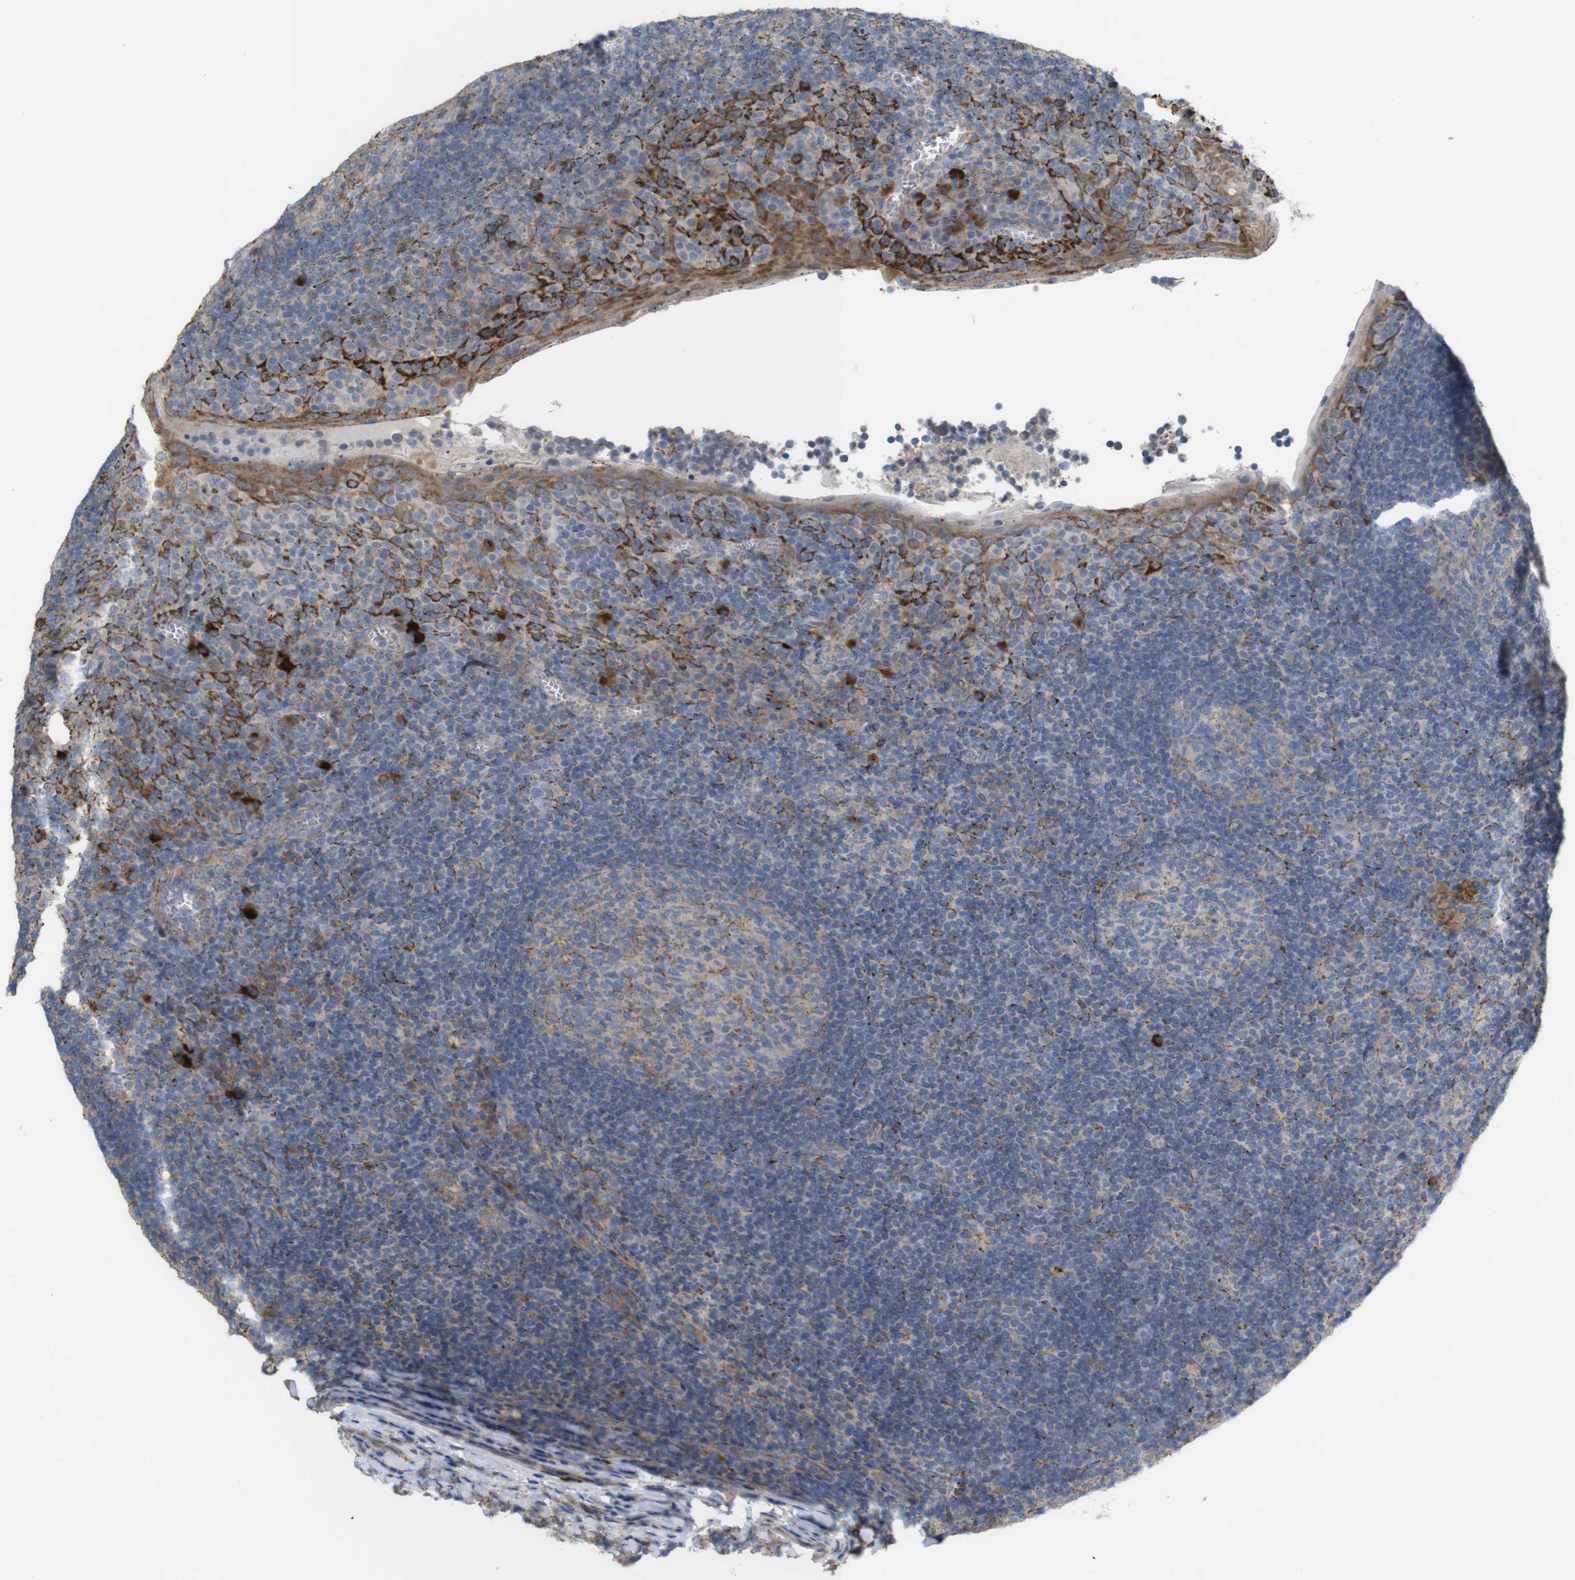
{"staining": {"intensity": "moderate", "quantity": "<25%", "location": "cytoplasmic/membranous"}, "tissue": "tonsil", "cell_type": "Germinal center cells", "image_type": "normal", "snomed": [{"axis": "morphology", "description": "Normal tissue, NOS"}, {"axis": "topography", "description": "Tonsil"}], "caption": "Tonsil stained with DAB (3,3'-diaminobenzidine) immunohistochemistry (IHC) displays low levels of moderate cytoplasmic/membranous expression in approximately <25% of germinal center cells. (Stains: DAB (3,3'-diaminobenzidine) in brown, nuclei in blue, Microscopy: brightfield microscopy at high magnification).", "gene": "PTPRR", "patient": {"sex": "male", "age": 37}}